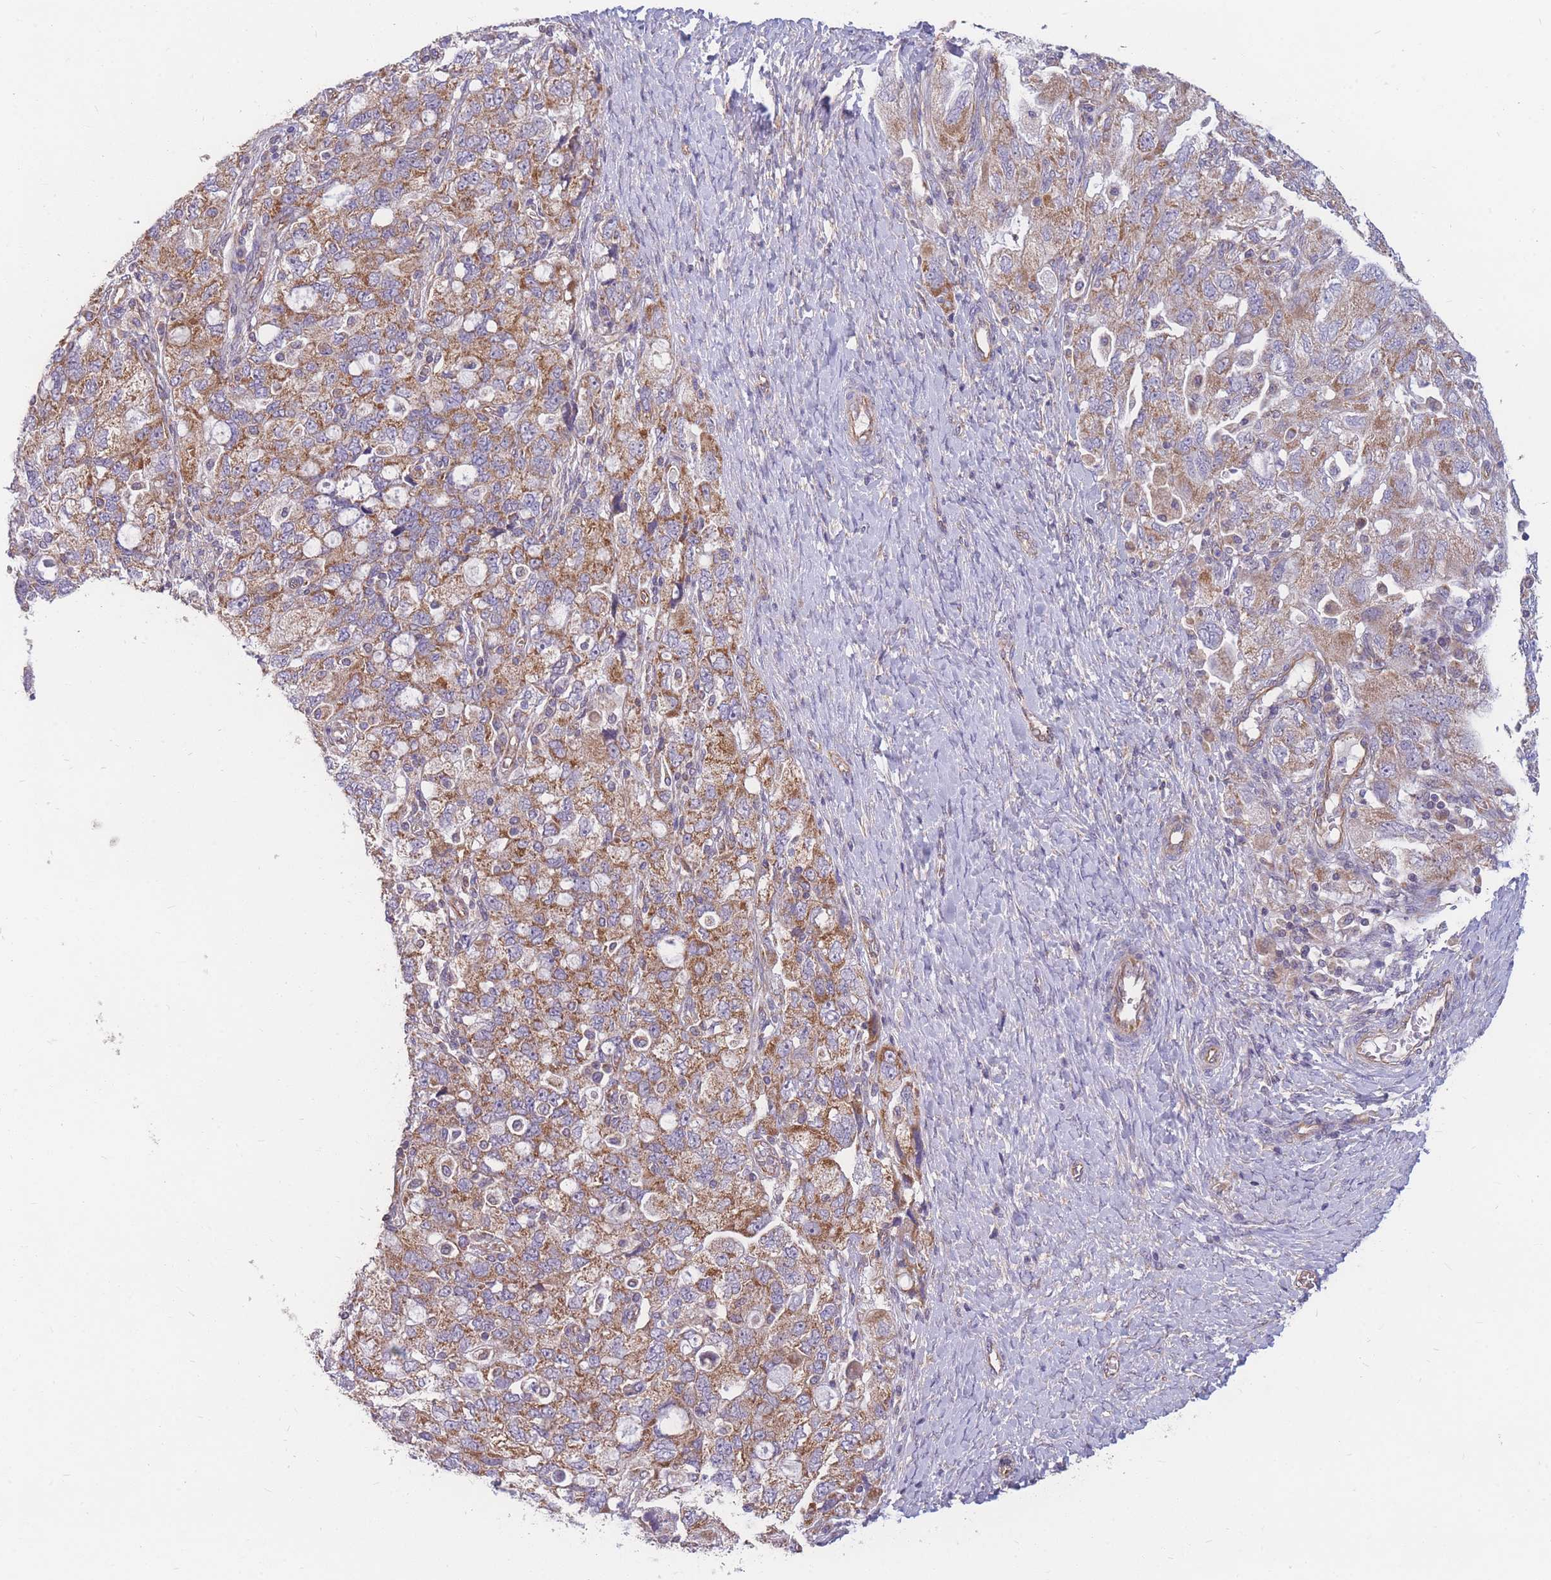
{"staining": {"intensity": "moderate", "quantity": ">75%", "location": "cytoplasmic/membranous"}, "tissue": "ovarian cancer", "cell_type": "Tumor cells", "image_type": "cancer", "snomed": [{"axis": "morphology", "description": "Carcinoma, NOS"}, {"axis": "morphology", "description": "Cystadenocarcinoma, serous, NOS"}, {"axis": "topography", "description": "Ovary"}], "caption": "Immunohistochemistry micrograph of human ovarian cancer stained for a protein (brown), which displays medium levels of moderate cytoplasmic/membranous positivity in about >75% of tumor cells.", "gene": "MRPS9", "patient": {"sex": "female", "age": 69}}